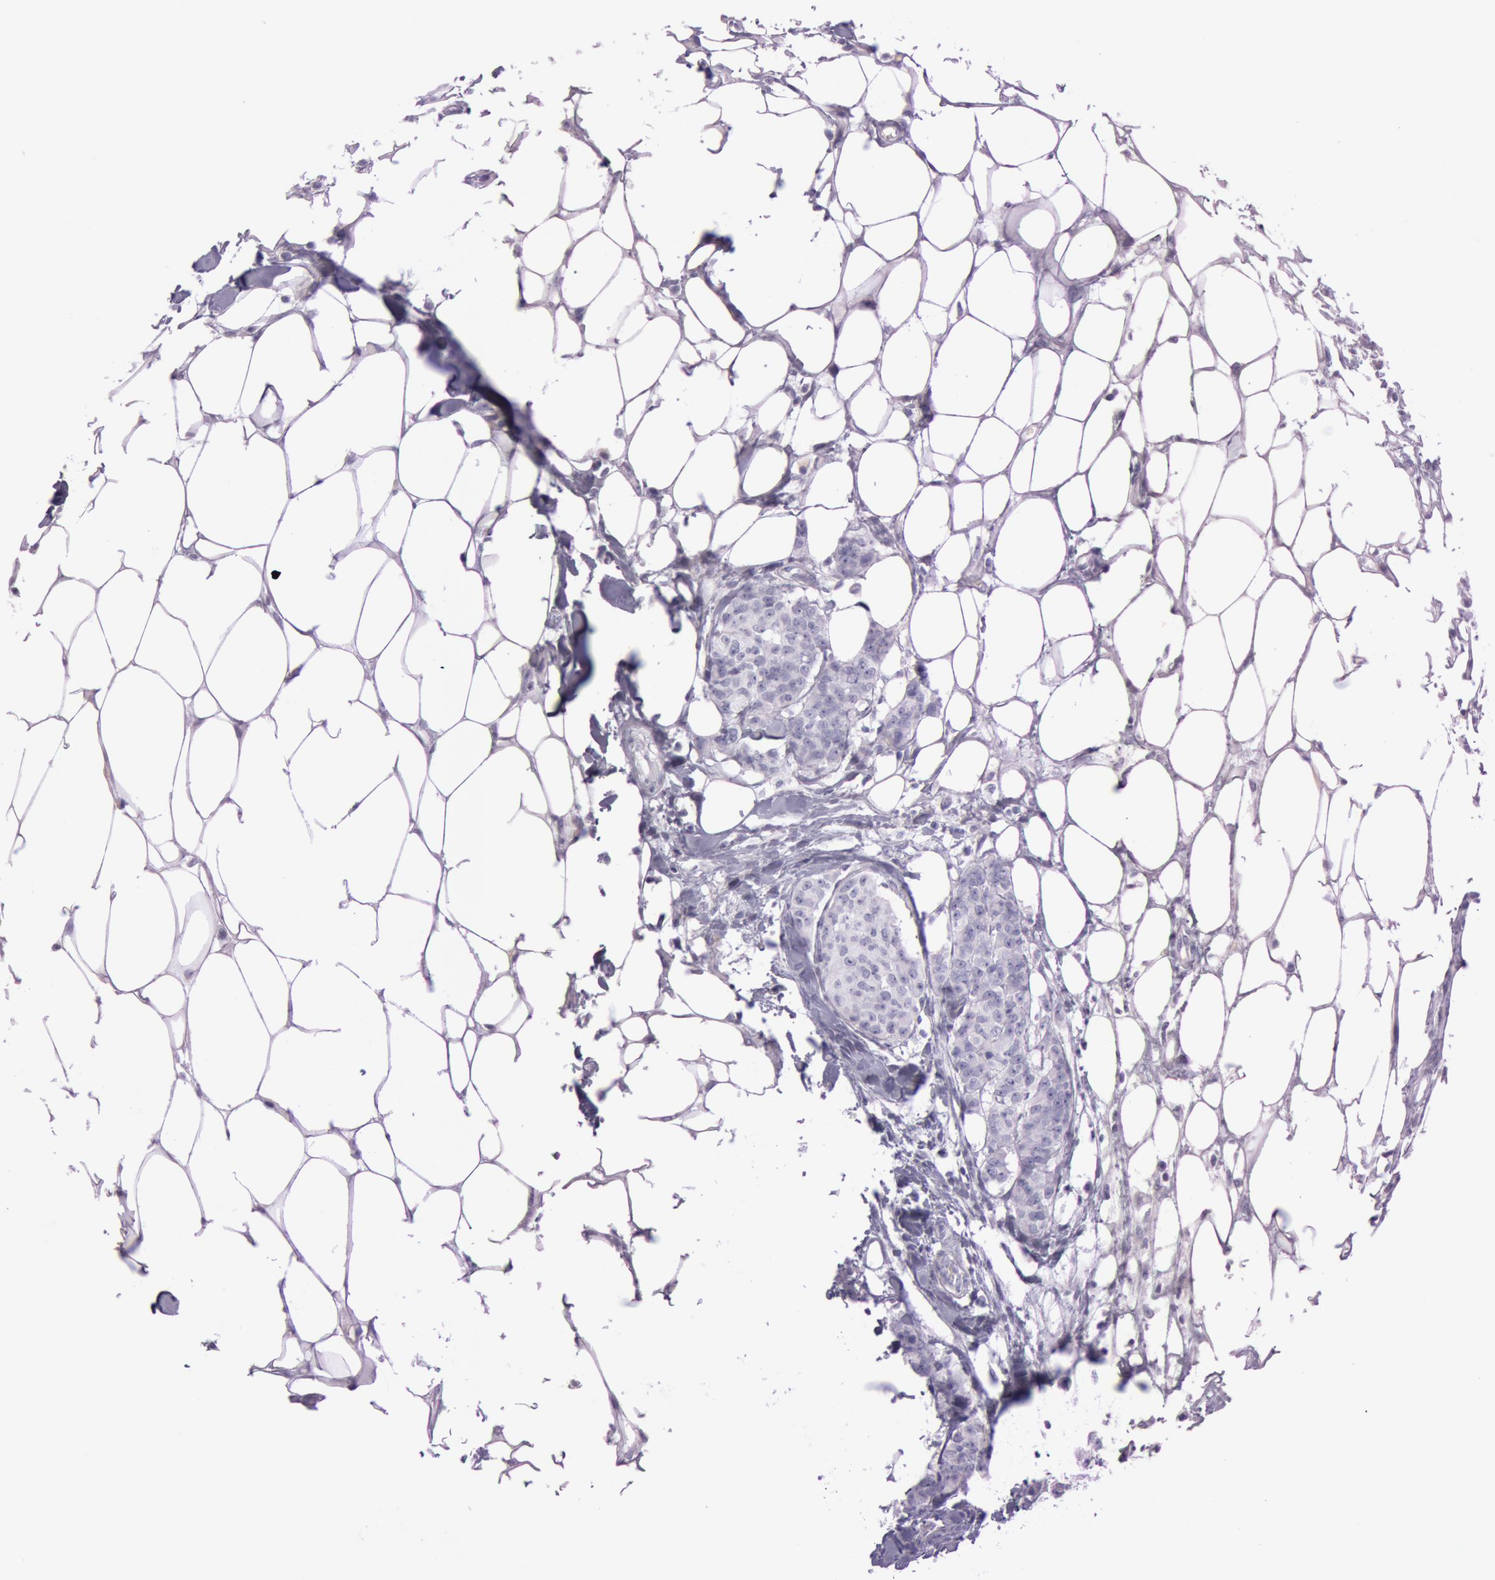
{"staining": {"intensity": "negative", "quantity": "none", "location": "none"}, "tissue": "breast cancer", "cell_type": "Tumor cells", "image_type": "cancer", "snomed": [{"axis": "morphology", "description": "Duct carcinoma"}, {"axis": "topography", "description": "Breast"}], "caption": "This is an IHC image of human breast cancer. There is no expression in tumor cells.", "gene": "FOLH1", "patient": {"sex": "female", "age": 40}}